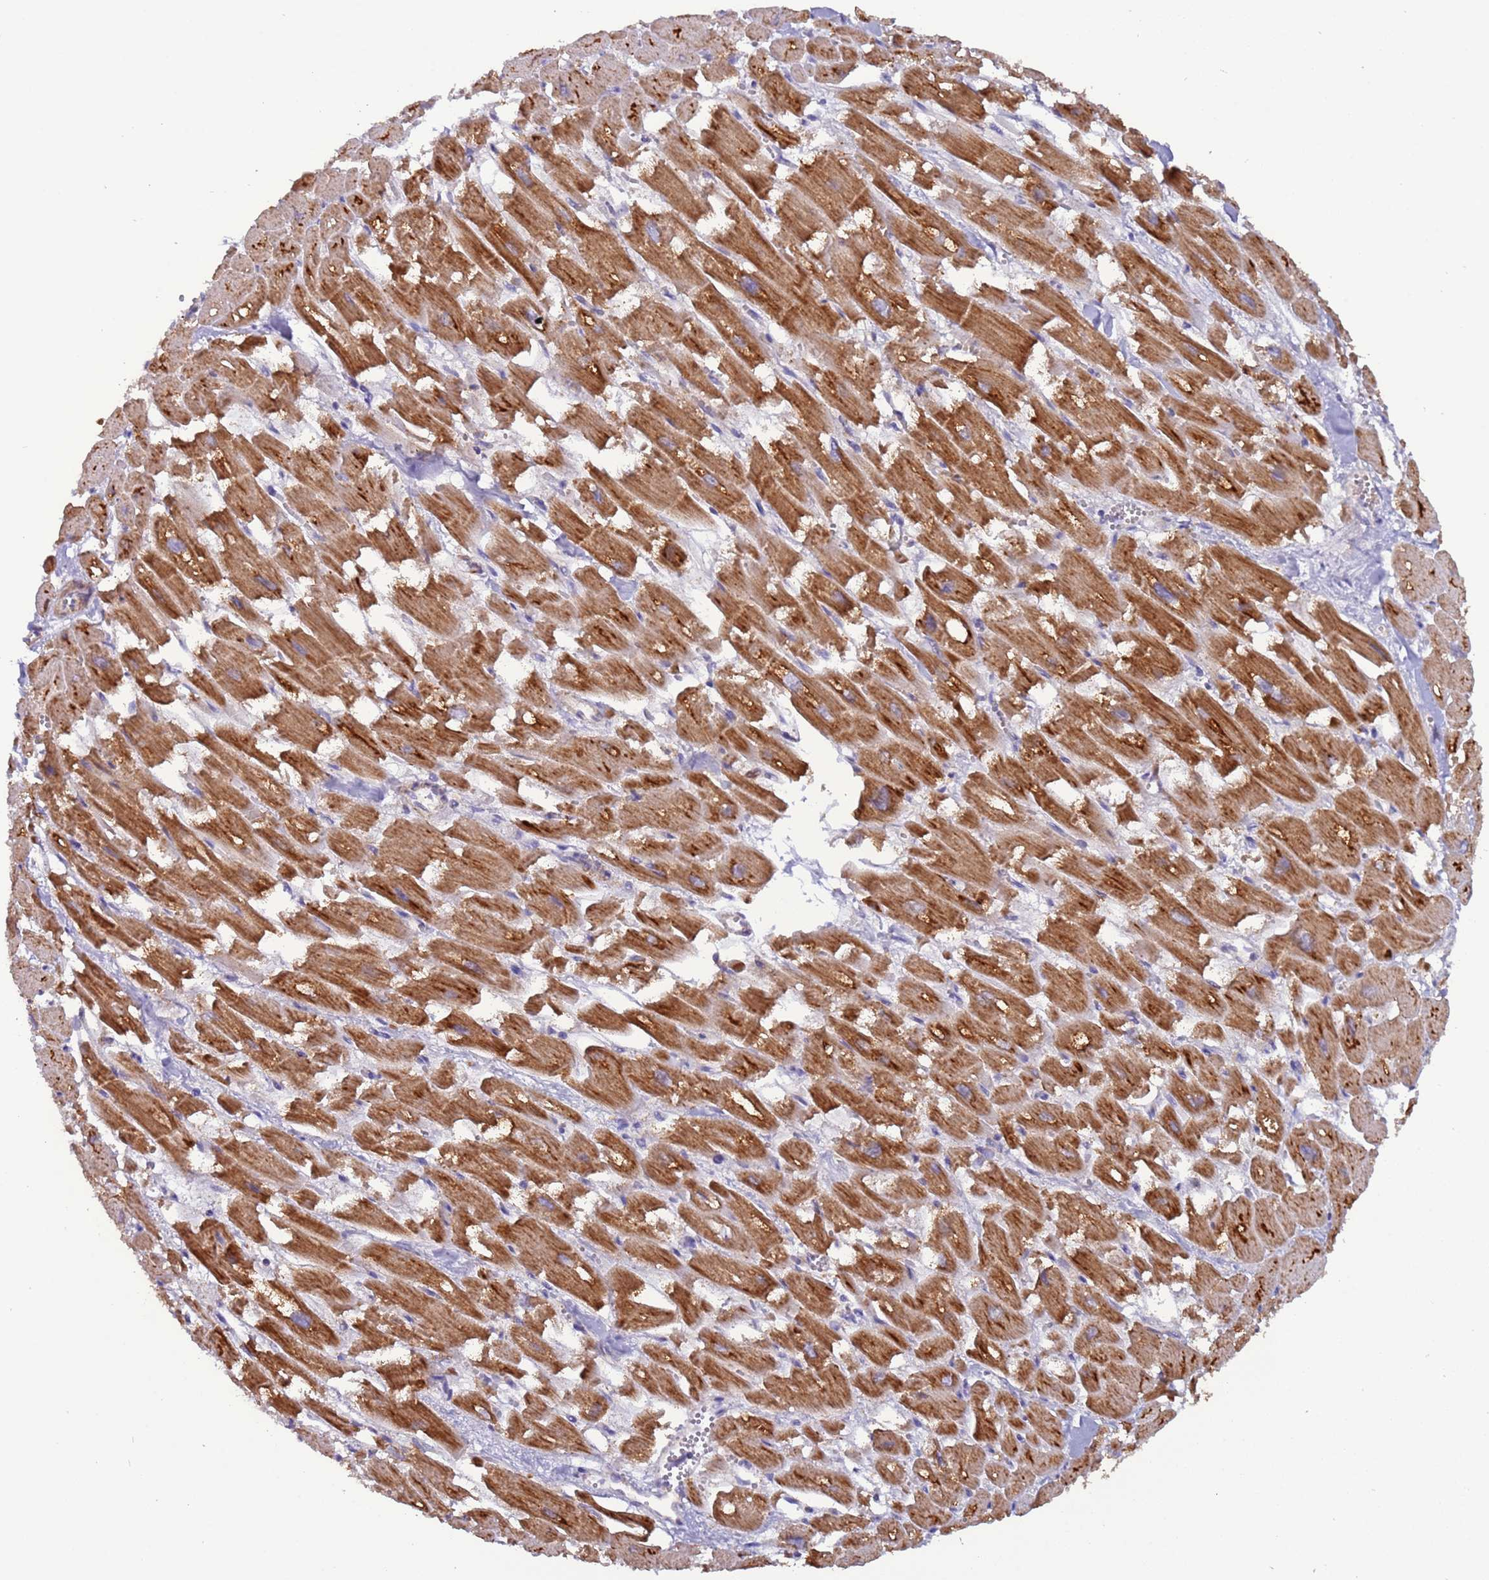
{"staining": {"intensity": "strong", "quantity": ">75%", "location": "cytoplasmic/membranous"}, "tissue": "heart muscle", "cell_type": "Cardiomyocytes", "image_type": "normal", "snomed": [{"axis": "morphology", "description": "Normal tissue, NOS"}, {"axis": "topography", "description": "Heart"}], "caption": "Immunohistochemistry (IHC) micrograph of normal heart muscle stained for a protein (brown), which displays high levels of strong cytoplasmic/membranous staining in about >75% of cardiomyocytes.", "gene": "UQCRQ", "patient": {"sex": "male", "age": 54}}